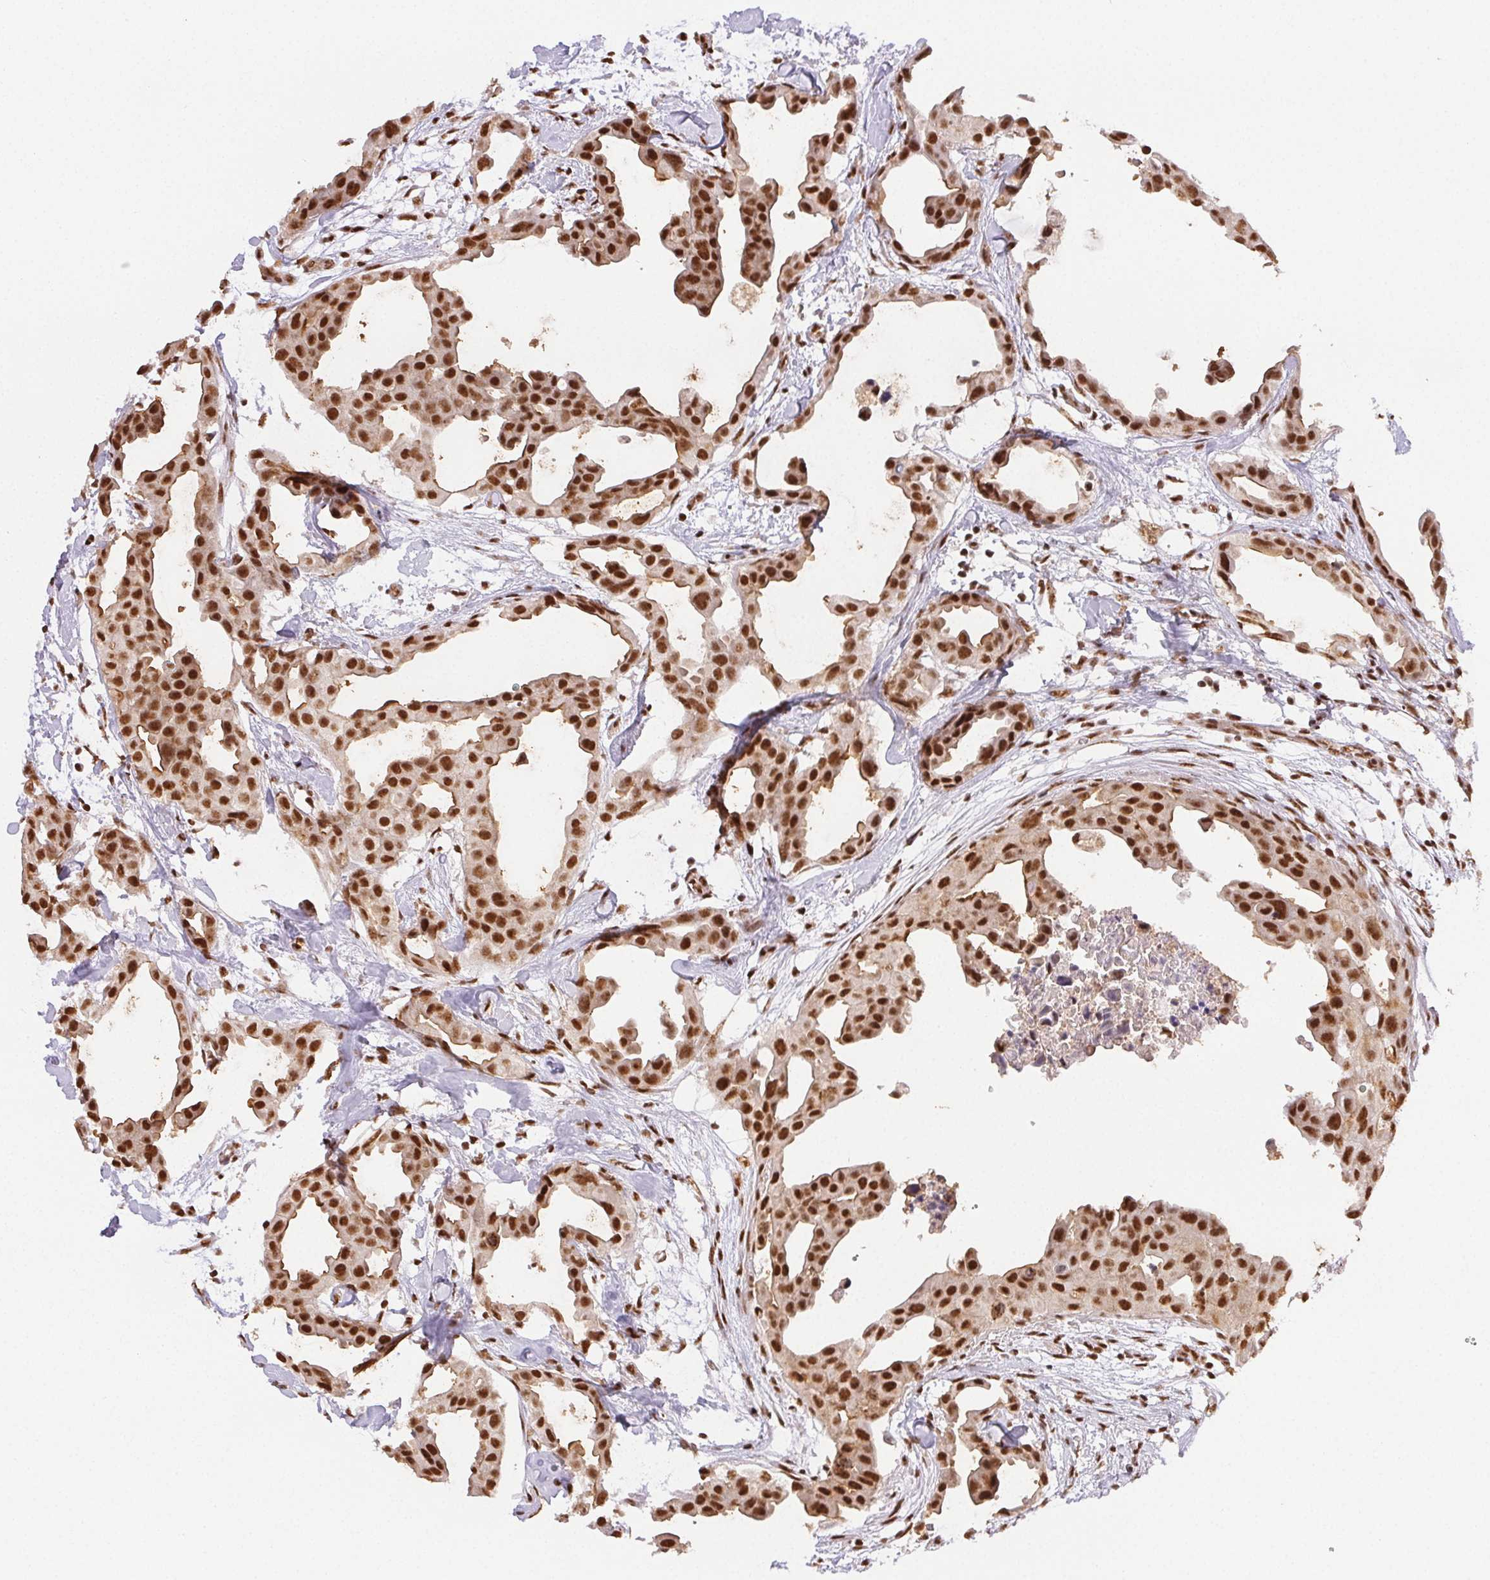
{"staining": {"intensity": "strong", "quantity": ">75%", "location": "nuclear"}, "tissue": "breast cancer", "cell_type": "Tumor cells", "image_type": "cancer", "snomed": [{"axis": "morphology", "description": "Duct carcinoma"}, {"axis": "topography", "description": "Breast"}], "caption": "Immunohistochemistry (IHC) image of neoplastic tissue: human breast invasive ductal carcinoma stained using immunohistochemistry (IHC) demonstrates high levels of strong protein expression localized specifically in the nuclear of tumor cells, appearing as a nuclear brown color.", "gene": "IK", "patient": {"sex": "female", "age": 38}}